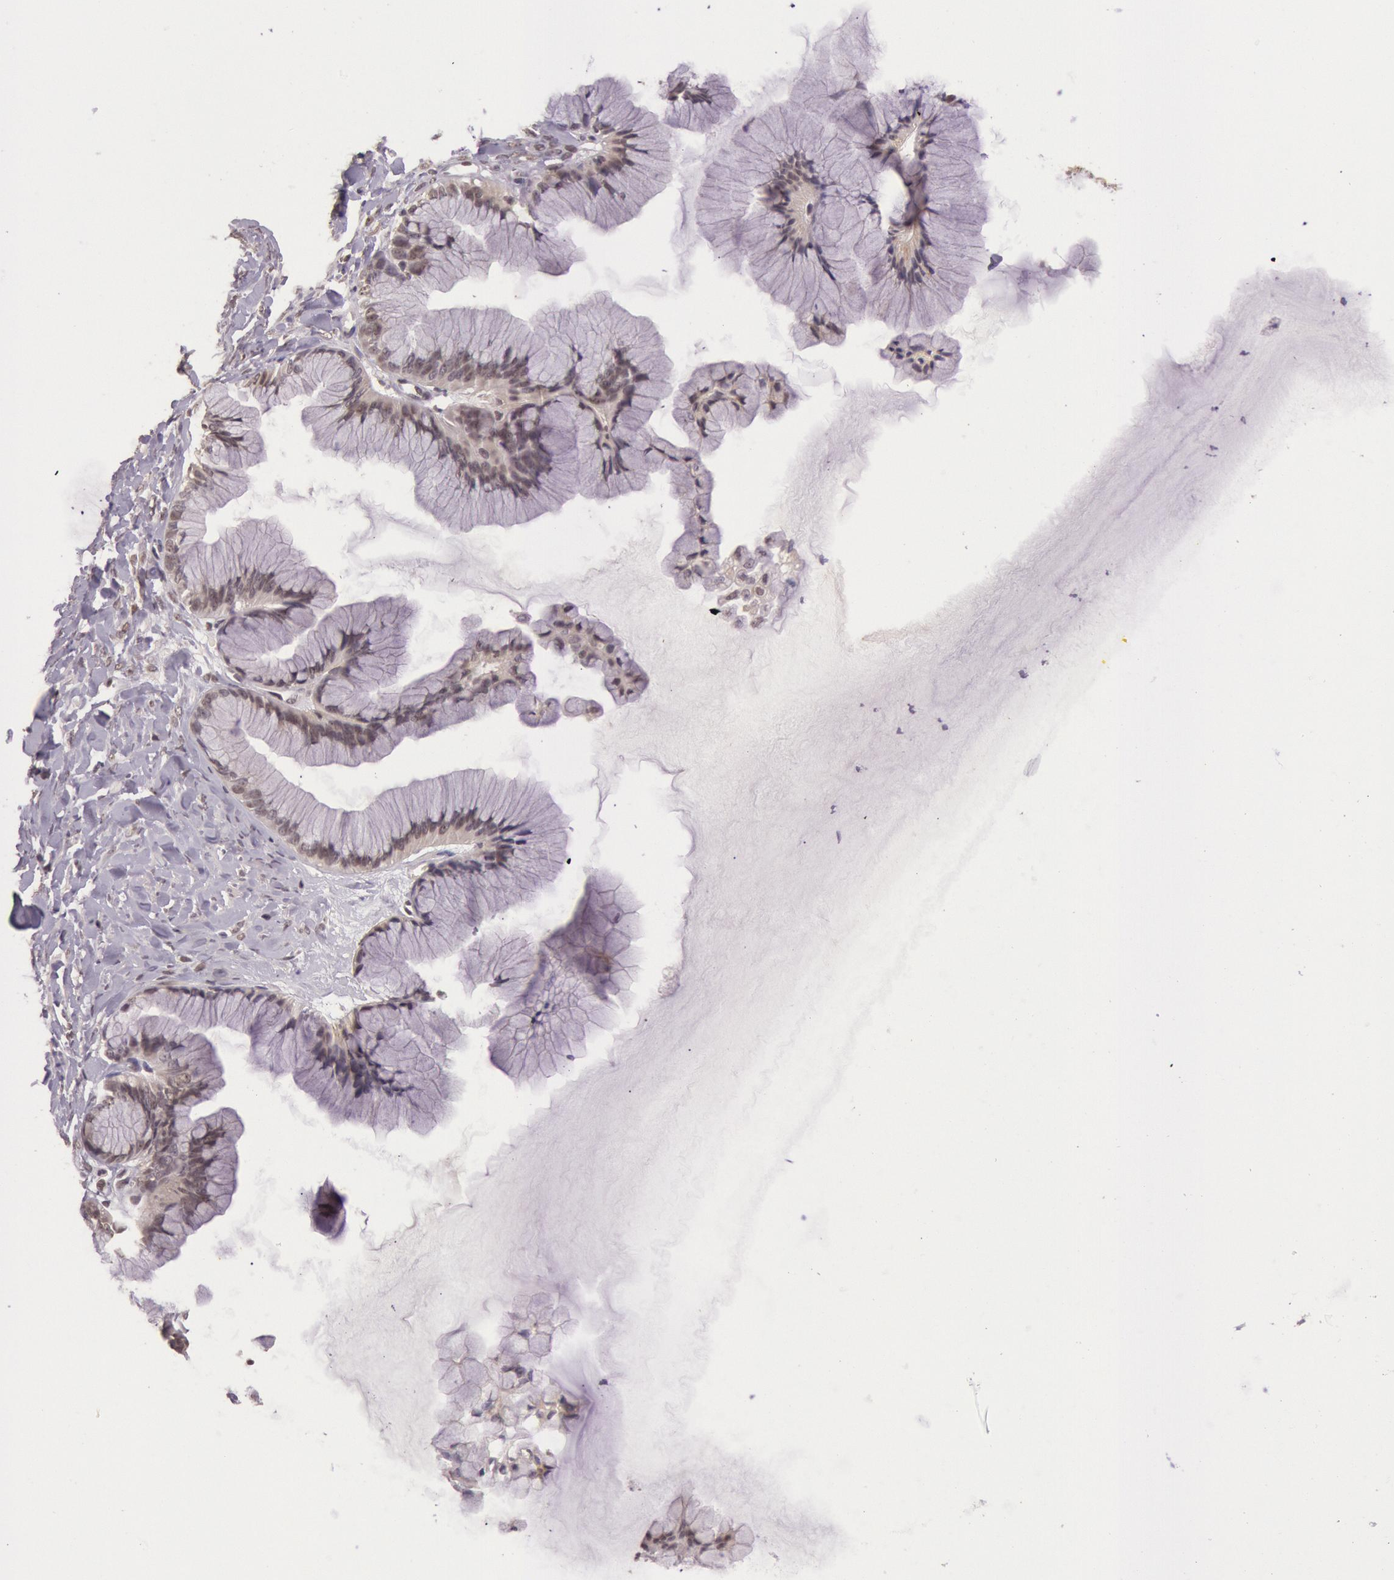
{"staining": {"intensity": "negative", "quantity": "none", "location": "none"}, "tissue": "ovarian cancer", "cell_type": "Tumor cells", "image_type": "cancer", "snomed": [{"axis": "morphology", "description": "Cystadenocarcinoma, mucinous, NOS"}, {"axis": "topography", "description": "Ovary"}], "caption": "This is an immunohistochemistry image of ovarian mucinous cystadenocarcinoma. There is no expression in tumor cells.", "gene": "RTL10", "patient": {"sex": "female", "age": 41}}